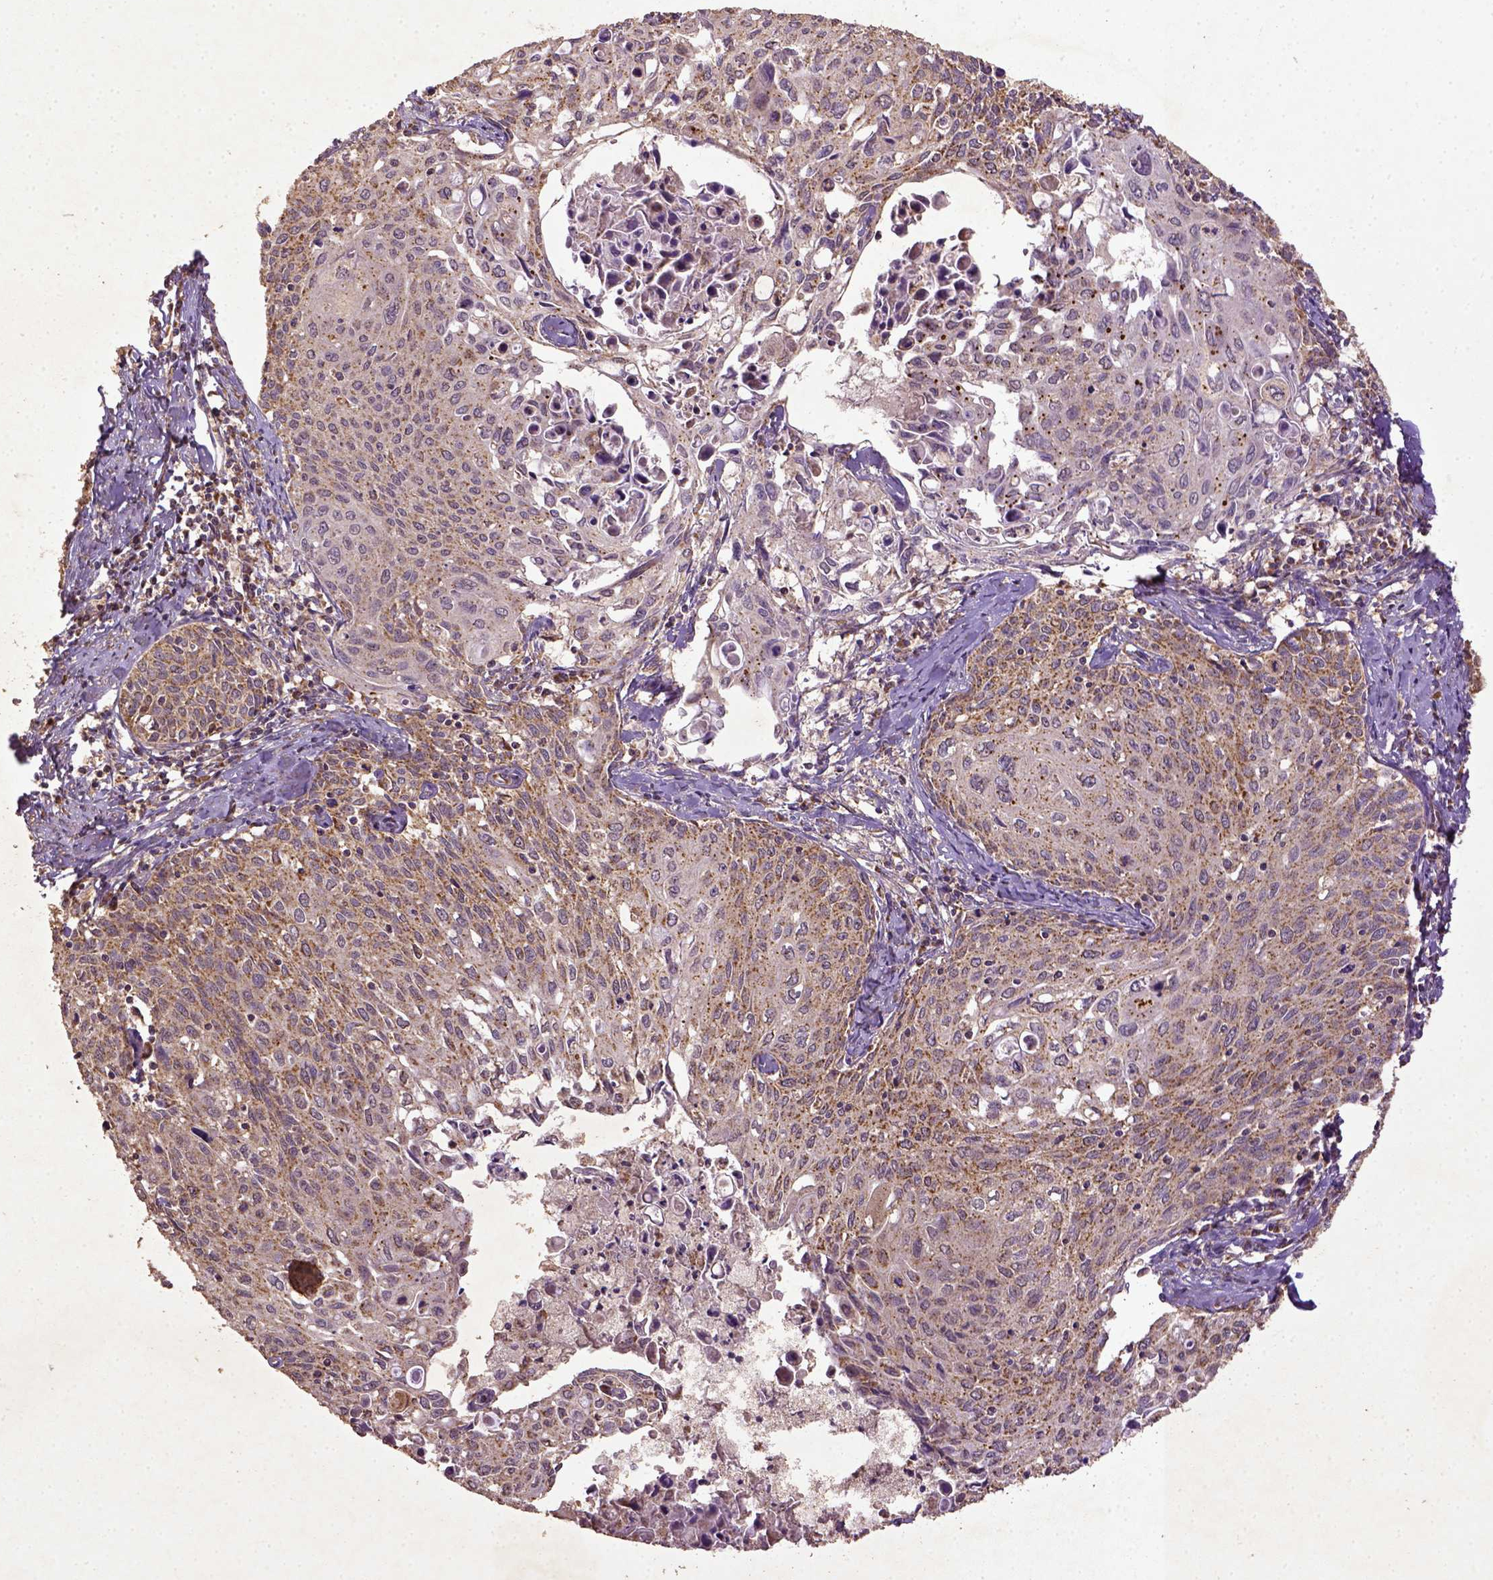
{"staining": {"intensity": "moderate", "quantity": ">75%", "location": "cytoplasmic/membranous"}, "tissue": "cervical cancer", "cell_type": "Tumor cells", "image_type": "cancer", "snomed": [{"axis": "morphology", "description": "Squamous cell carcinoma, NOS"}, {"axis": "topography", "description": "Cervix"}], "caption": "Protein expression analysis of human squamous cell carcinoma (cervical) reveals moderate cytoplasmic/membranous staining in approximately >75% of tumor cells.", "gene": "MT-CO1", "patient": {"sex": "female", "age": 62}}